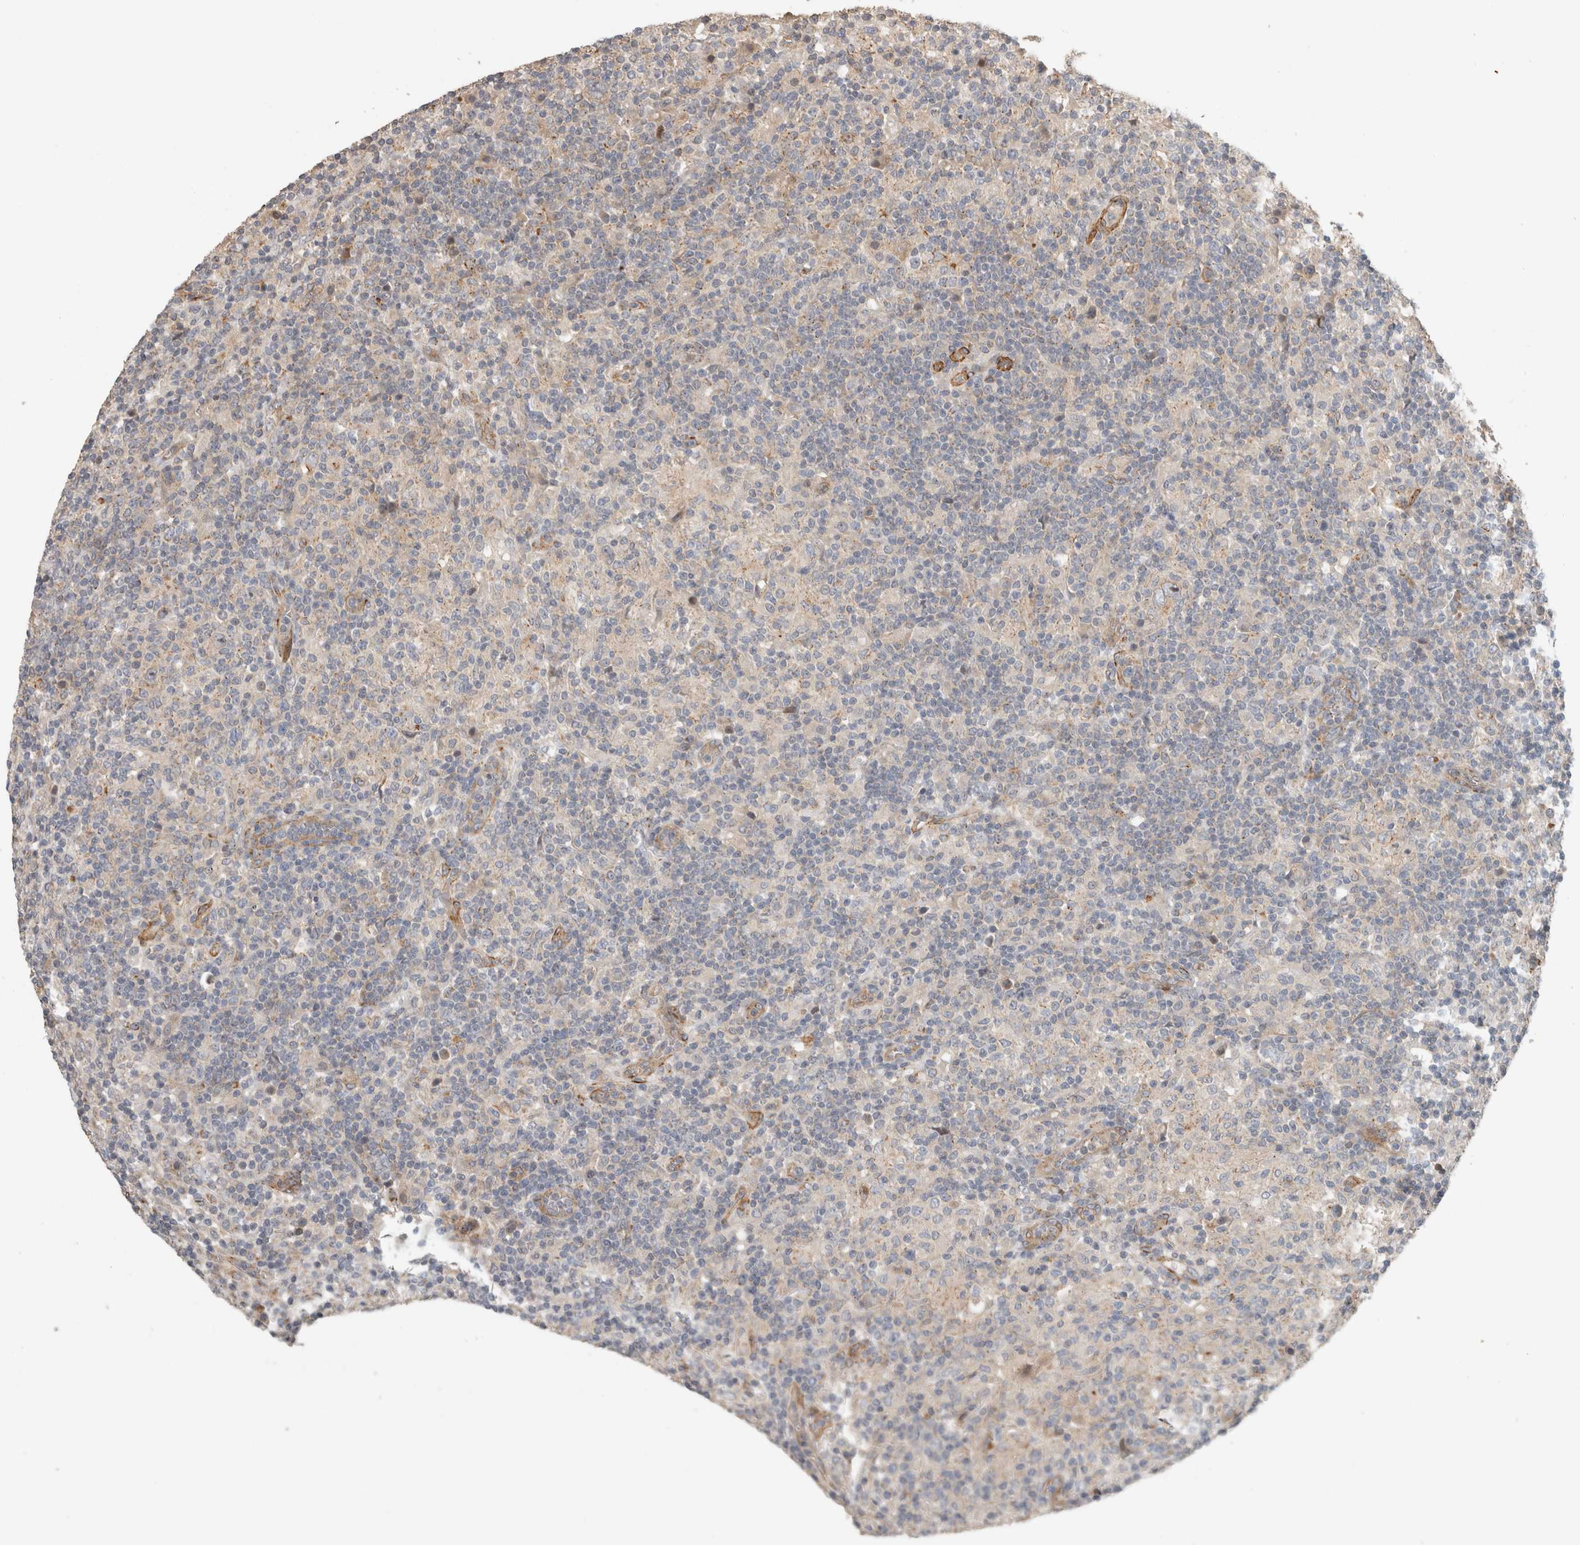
{"staining": {"intensity": "negative", "quantity": "none", "location": "none"}, "tissue": "lymphoma", "cell_type": "Tumor cells", "image_type": "cancer", "snomed": [{"axis": "morphology", "description": "Hodgkin's disease, NOS"}, {"axis": "topography", "description": "Lymph node"}], "caption": "Immunohistochemistry image of lymphoma stained for a protein (brown), which demonstrates no staining in tumor cells. (Stains: DAB immunohistochemistry (IHC) with hematoxylin counter stain, Microscopy: brightfield microscopy at high magnification).", "gene": "SIPA1L2", "patient": {"sex": "male", "age": 70}}